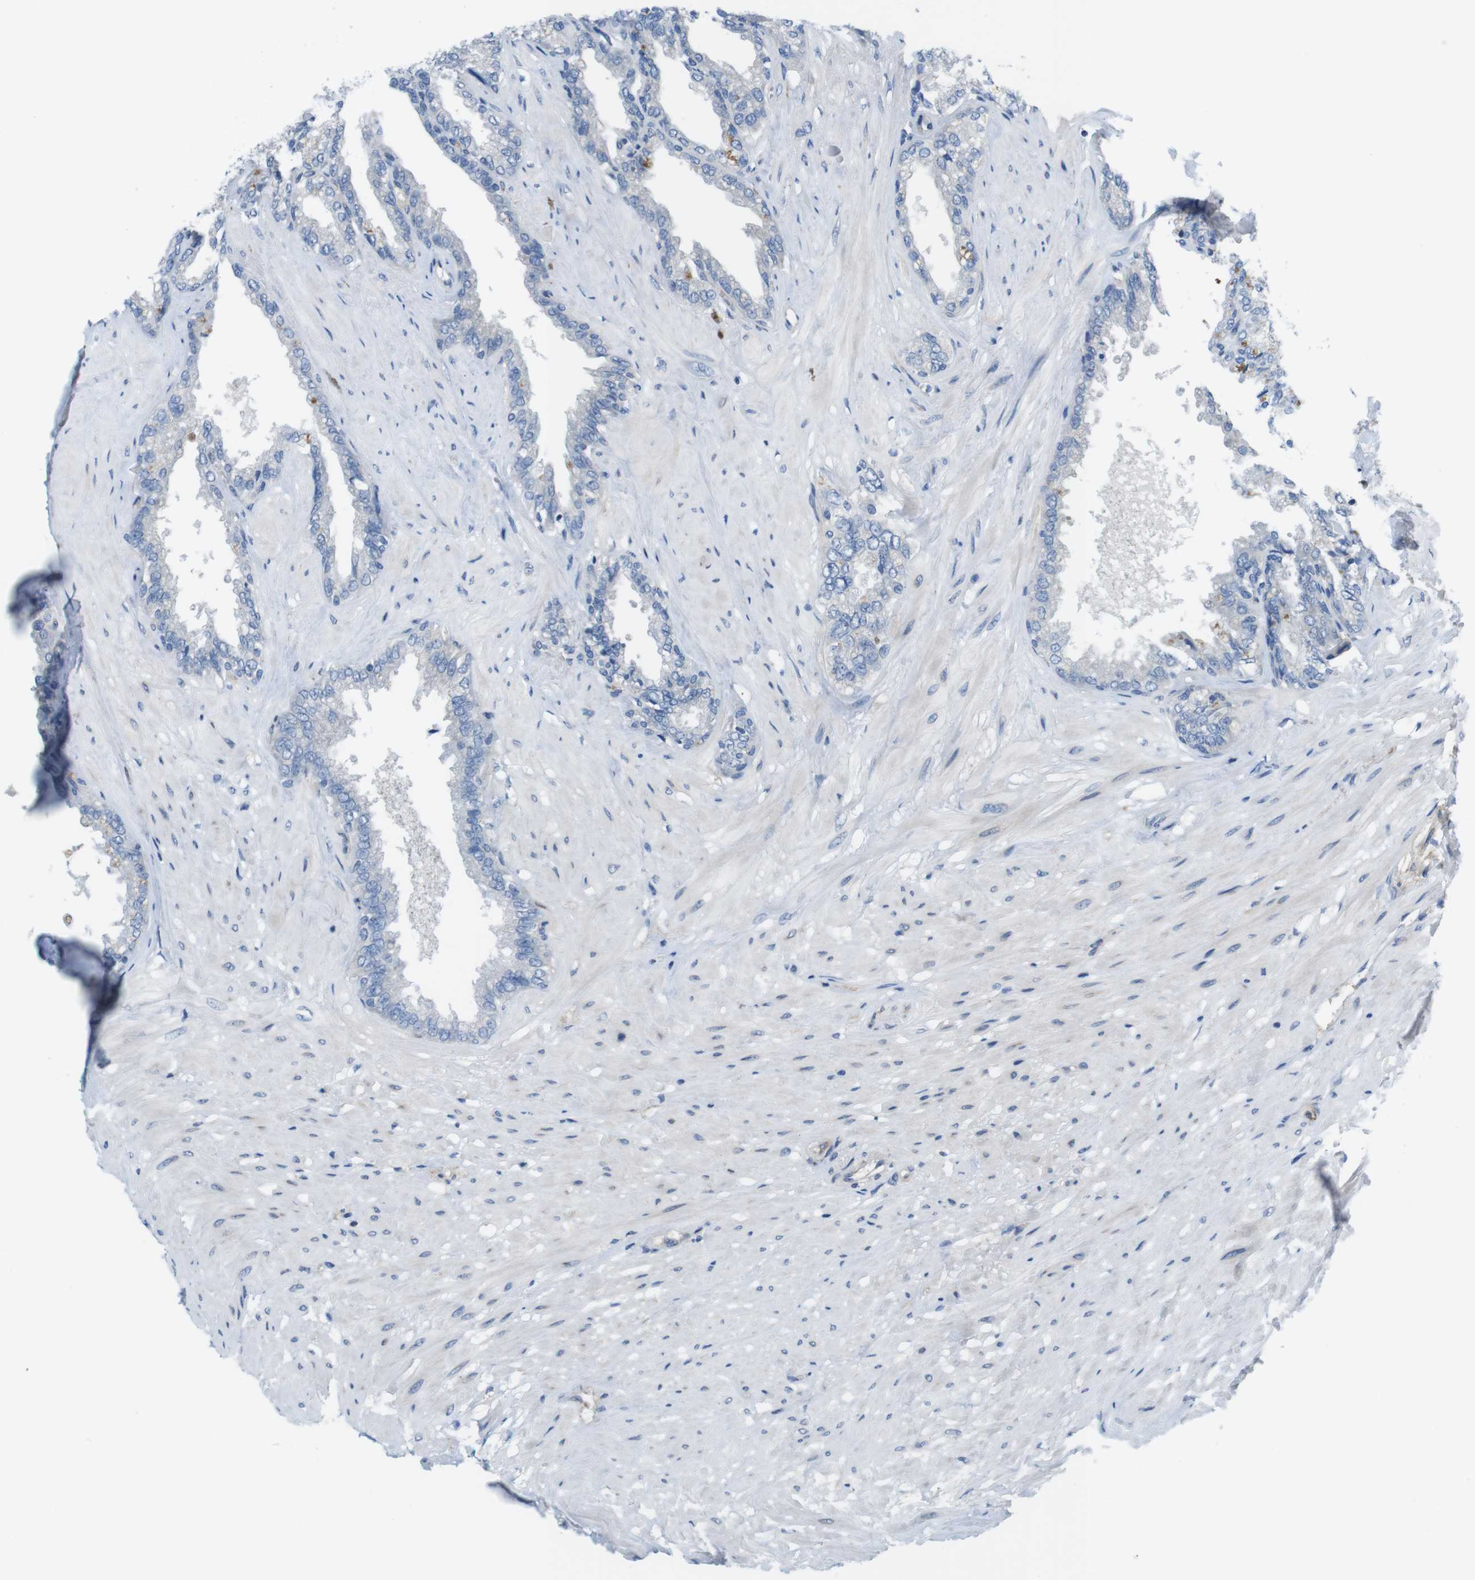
{"staining": {"intensity": "moderate", "quantity": "<25%", "location": "cytoplasmic/membranous"}, "tissue": "seminal vesicle", "cell_type": "Glandular cells", "image_type": "normal", "snomed": [{"axis": "morphology", "description": "Normal tissue, NOS"}, {"axis": "topography", "description": "Seminal veicle"}], "caption": "Protein expression analysis of unremarkable human seminal vesicle reveals moderate cytoplasmic/membranous positivity in about <25% of glandular cells. (Stains: DAB in brown, nuclei in blue, Microscopy: brightfield microscopy at high magnification).", "gene": "DCLK1", "patient": {"sex": "male", "age": 46}}